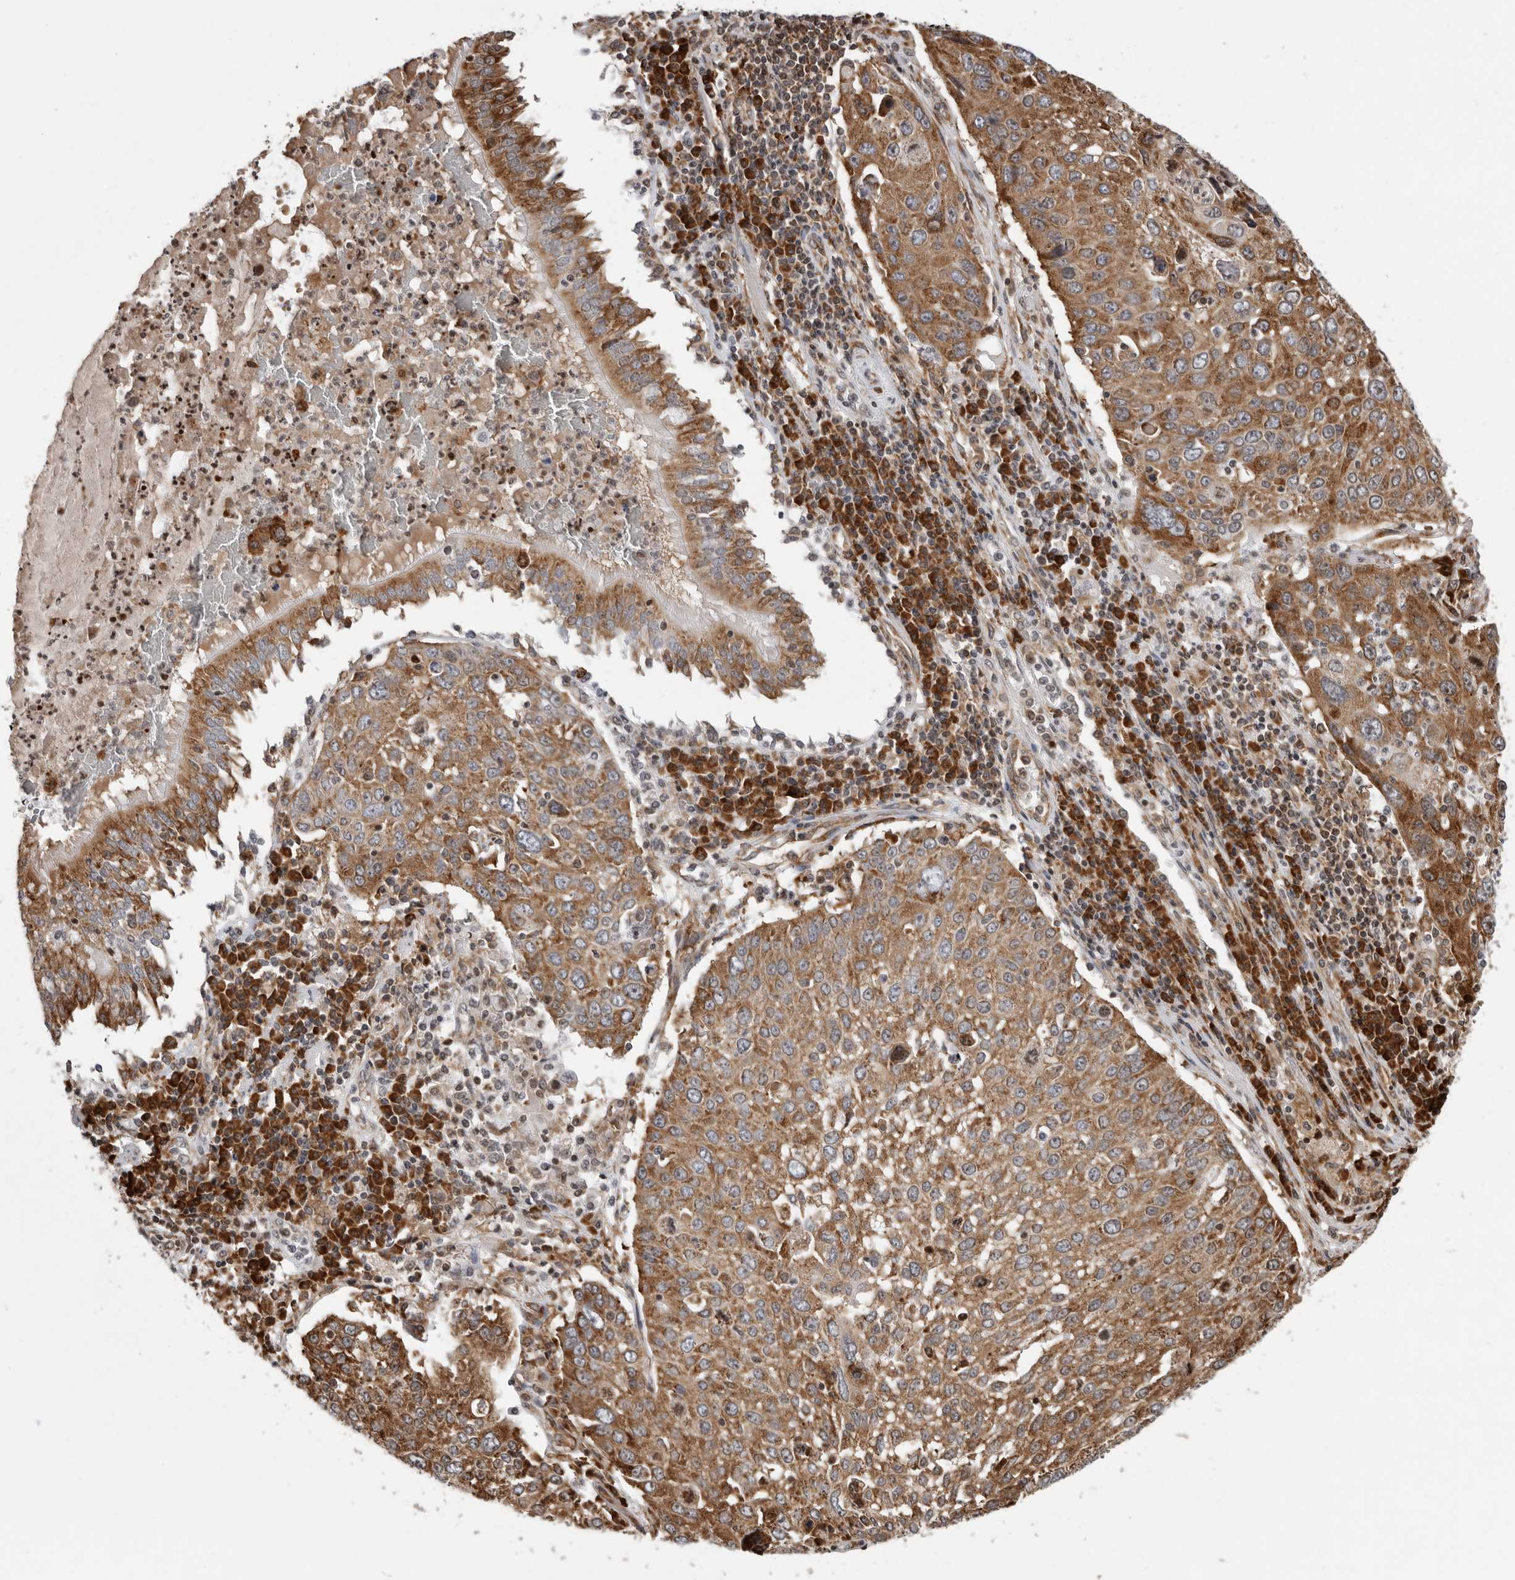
{"staining": {"intensity": "moderate", "quantity": ">75%", "location": "cytoplasmic/membranous"}, "tissue": "lung cancer", "cell_type": "Tumor cells", "image_type": "cancer", "snomed": [{"axis": "morphology", "description": "Squamous cell carcinoma, NOS"}, {"axis": "topography", "description": "Lung"}], "caption": "Lung cancer stained for a protein demonstrates moderate cytoplasmic/membranous positivity in tumor cells.", "gene": "FZD3", "patient": {"sex": "male", "age": 65}}